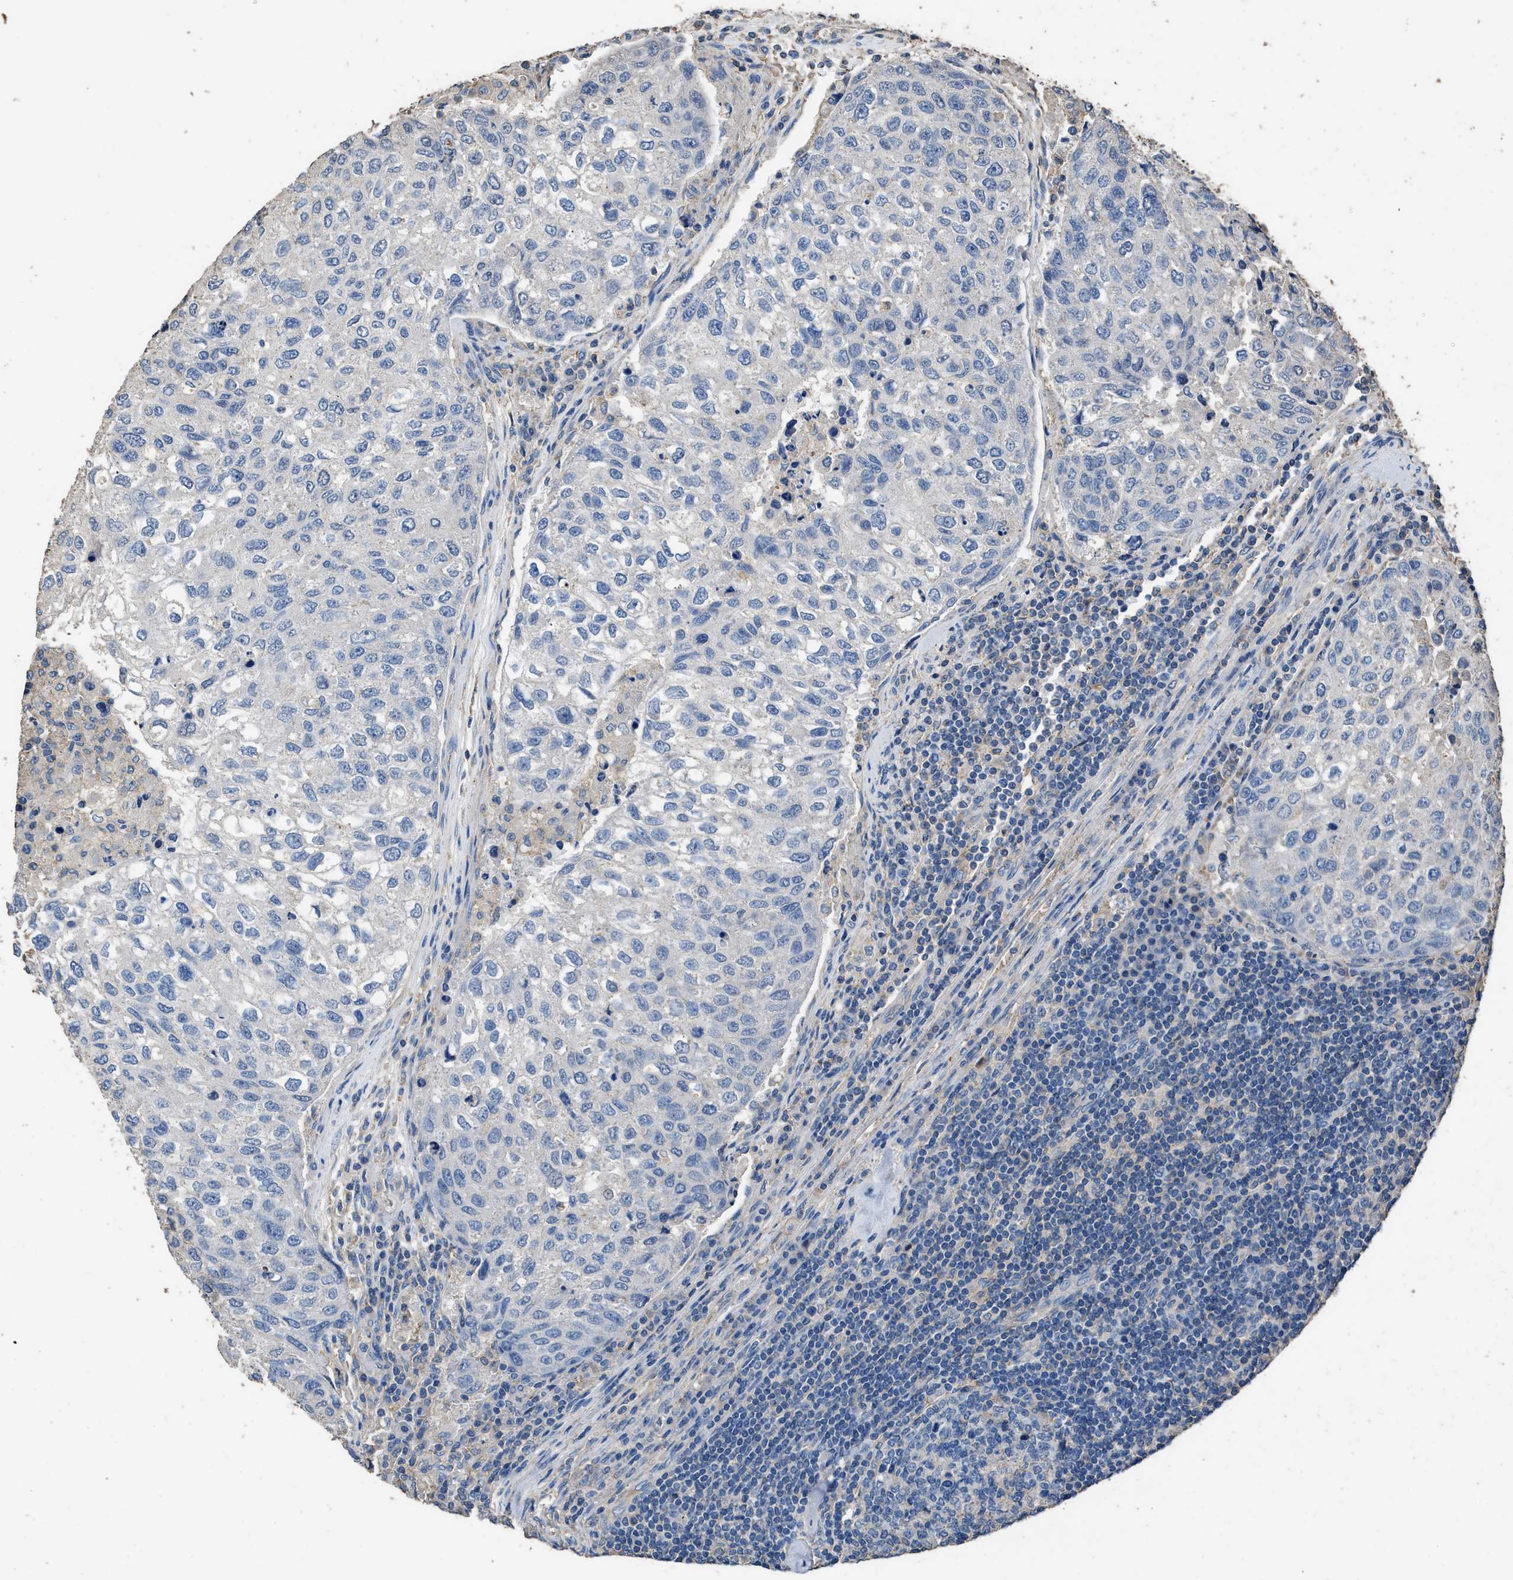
{"staining": {"intensity": "negative", "quantity": "none", "location": "none"}, "tissue": "urothelial cancer", "cell_type": "Tumor cells", "image_type": "cancer", "snomed": [{"axis": "morphology", "description": "Urothelial carcinoma, High grade"}, {"axis": "topography", "description": "Lymph node"}, {"axis": "topography", "description": "Urinary bladder"}], "caption": "A high-resolution histopathology image shows IHC staining of urothelial cancer, which displays no significant expression in tumor cells.", "gene": "ITSN1", "patient": {"sex": "male", "age": 51}}